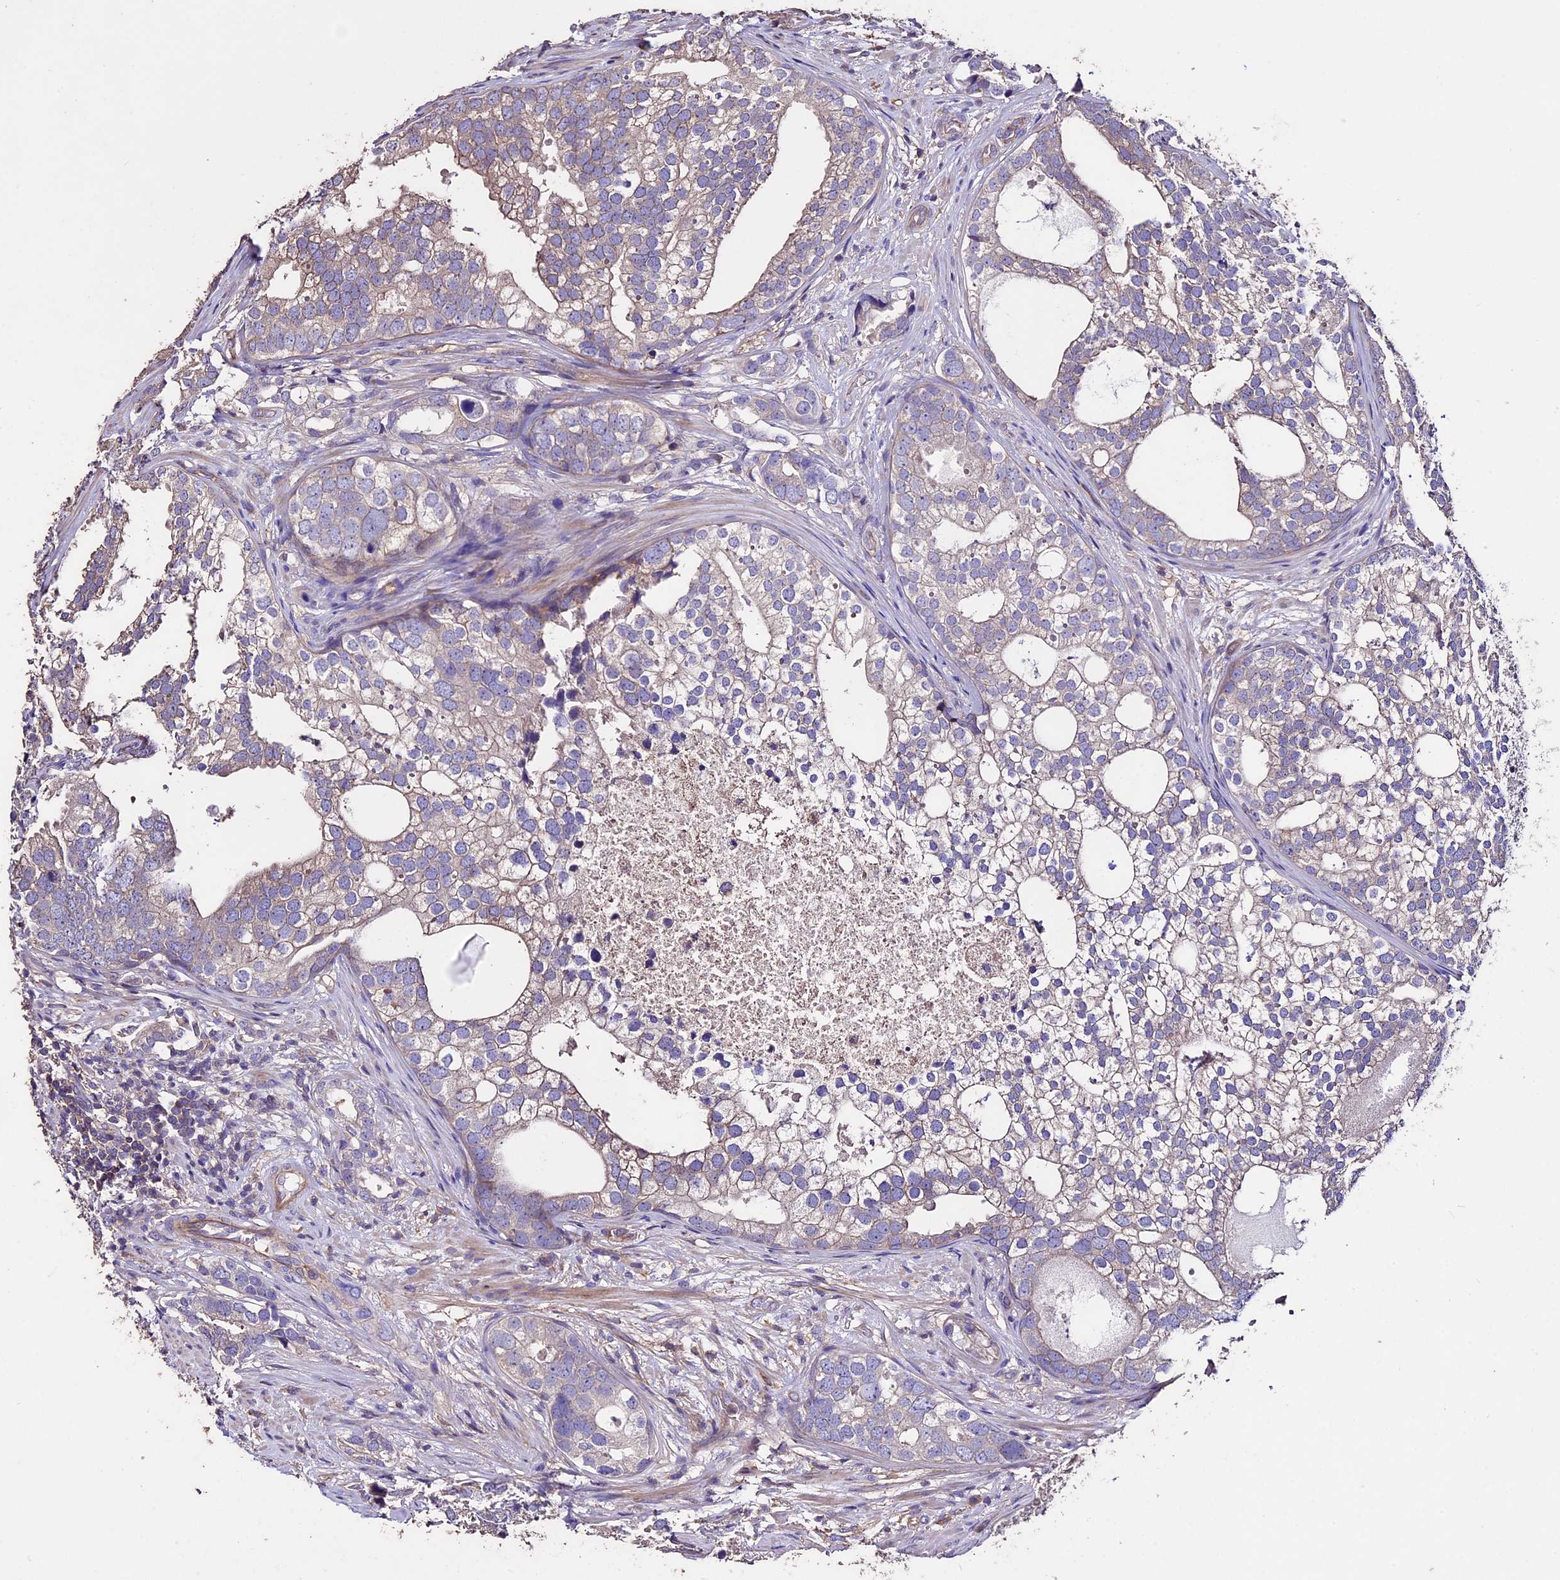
{"staining": {"intensity": "negative", "quantity": "none", "location": "none"}, "tissue": "prostate cancer", "cell_type": "Tumor cells", "image_type": "cancer", "snomed": [{"axis": "morphology", "description": "Adenocarcinoma, High grade"}, {"axis": "topography", "description": "Prostate"}], "caption": "This is an IHC image of prostate cancer (adenocarcinoma (high-grade)). There is no positivity in tumor cells.", "gene": "USB1", "patient": {"sex": "male", "age": 75}}